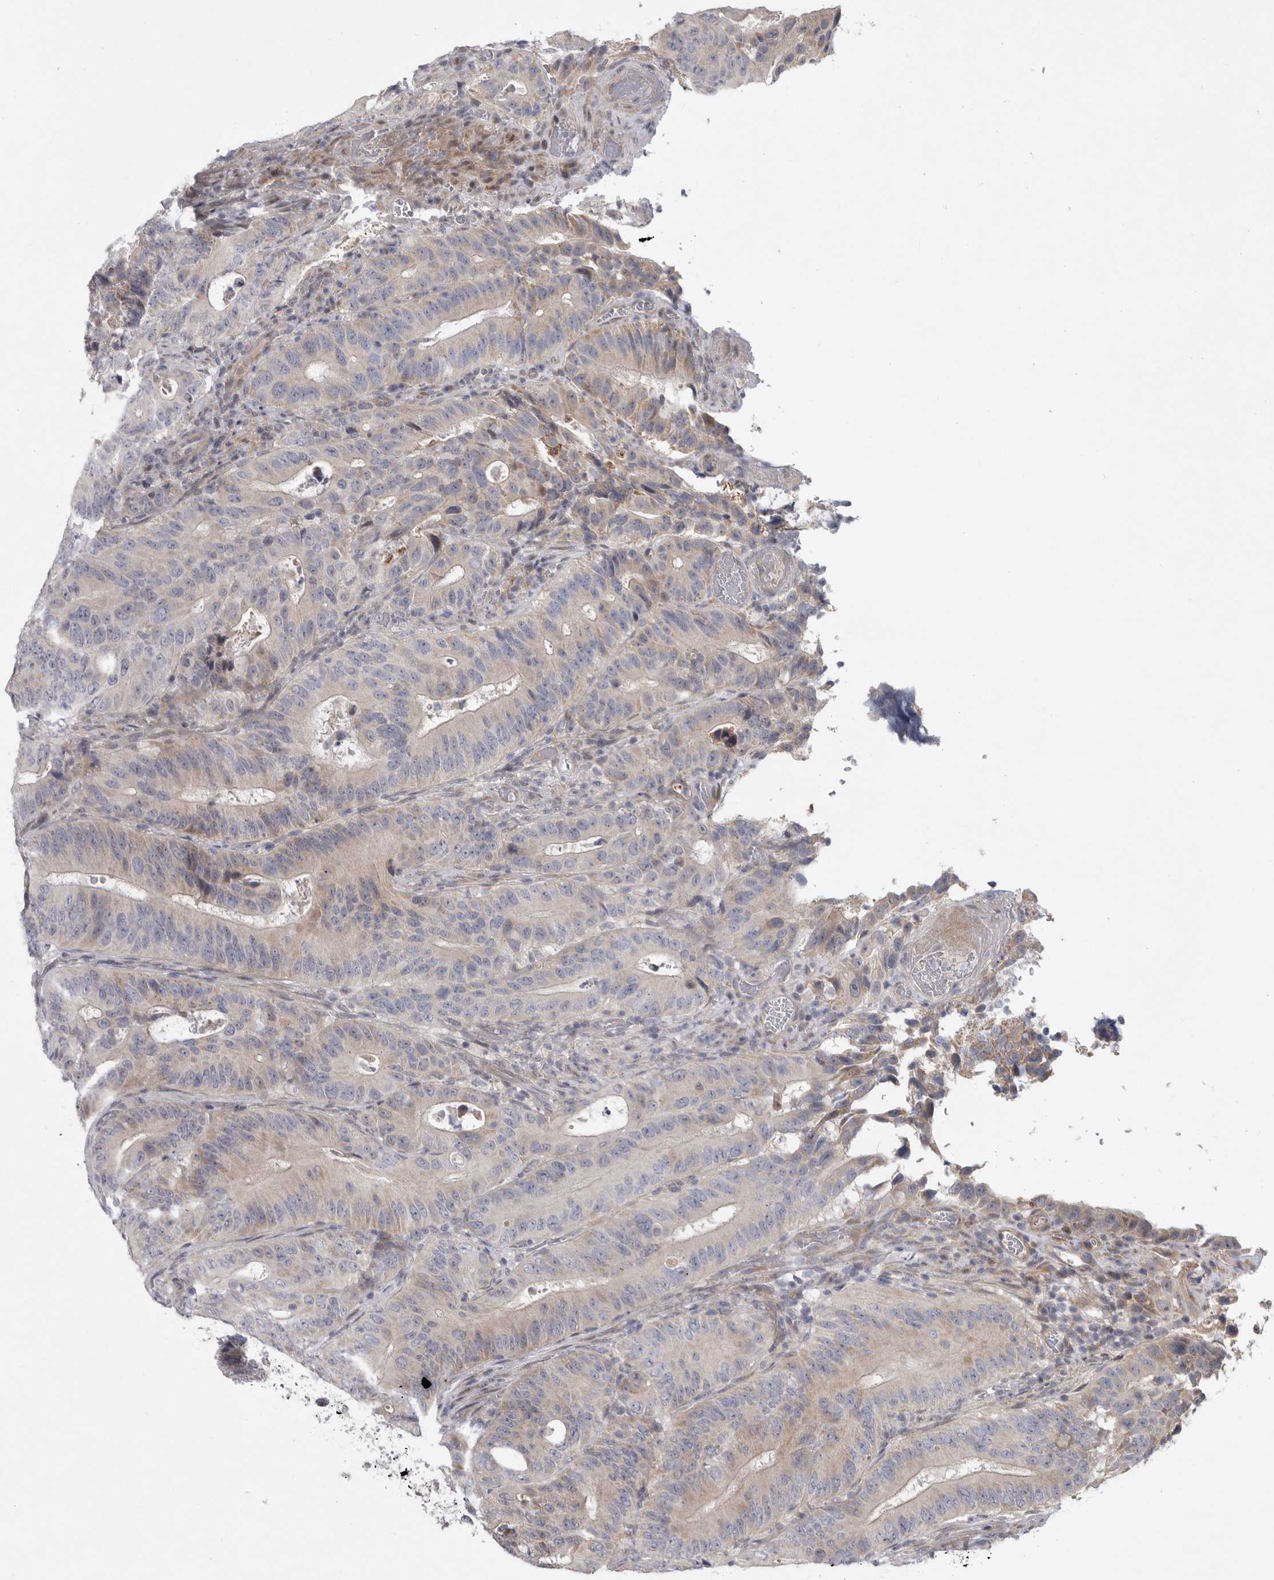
{"staining": {"intensity": "moderate", "quantity": "25%-75%", "location": "cytoplasmic/membranous"}, "tissue": "colorectal cancer", "cell_type": "Tumor cells", "image_type": "cancer", "snomed": [{"axis": "morphology", "description": "Adenocarcinoma, NOS"}, {"axis": "topography", "description": "Colon"}], "caption": "Colorectal adenocarcinoma stained with DAB (3,3'-diaminobenzidine) immunohistochemistry (IHC) displays medium levels of moderate cytoplasmic/membranous staining in about 25%-75% of tumor cells. (brown staining indicates protein expression, while blue staining denotes nuclei).", "gene": "FBXO43", "patient": {"sex": "male", "age": 83}}